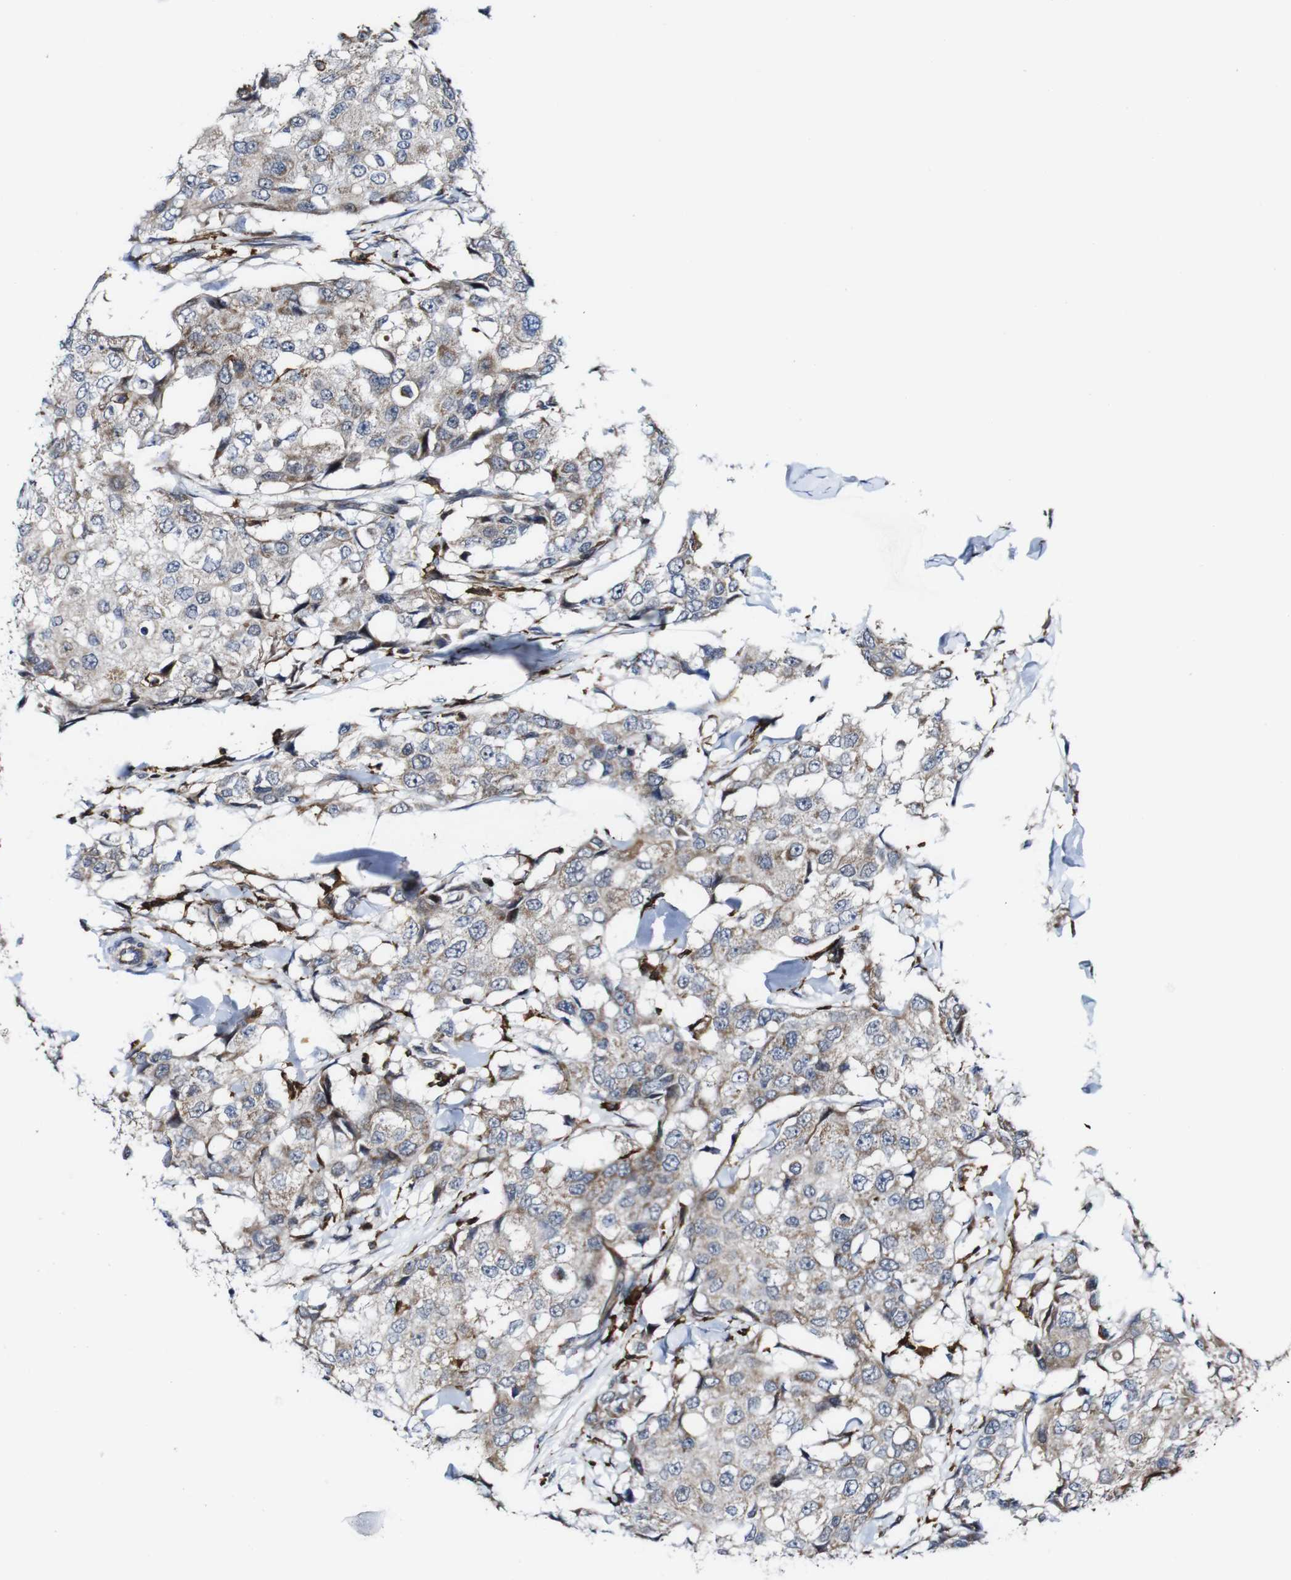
{"staining": {"intensity": "weak", "quantity": ">75%", "location": "cytoplasmic/membranous"}, "tissue": "breast cancer", "cell_type": "Tumor cells", "image_type": "cancer", "snomed": [{"axis": "morphology", "description": "Duct carcinoma"}, {"axis": "topography", "description": "Breast"}], "caption": "The histopathology image exhibits immunohistochemical staining of breast cancer (invasive ductal carcinoma). There is weak cytoplasmic/membranous staining is seen in about >75% of tumor cells.", "gene": "JAK2", "patient": {"sex": "female", "age": 27}}